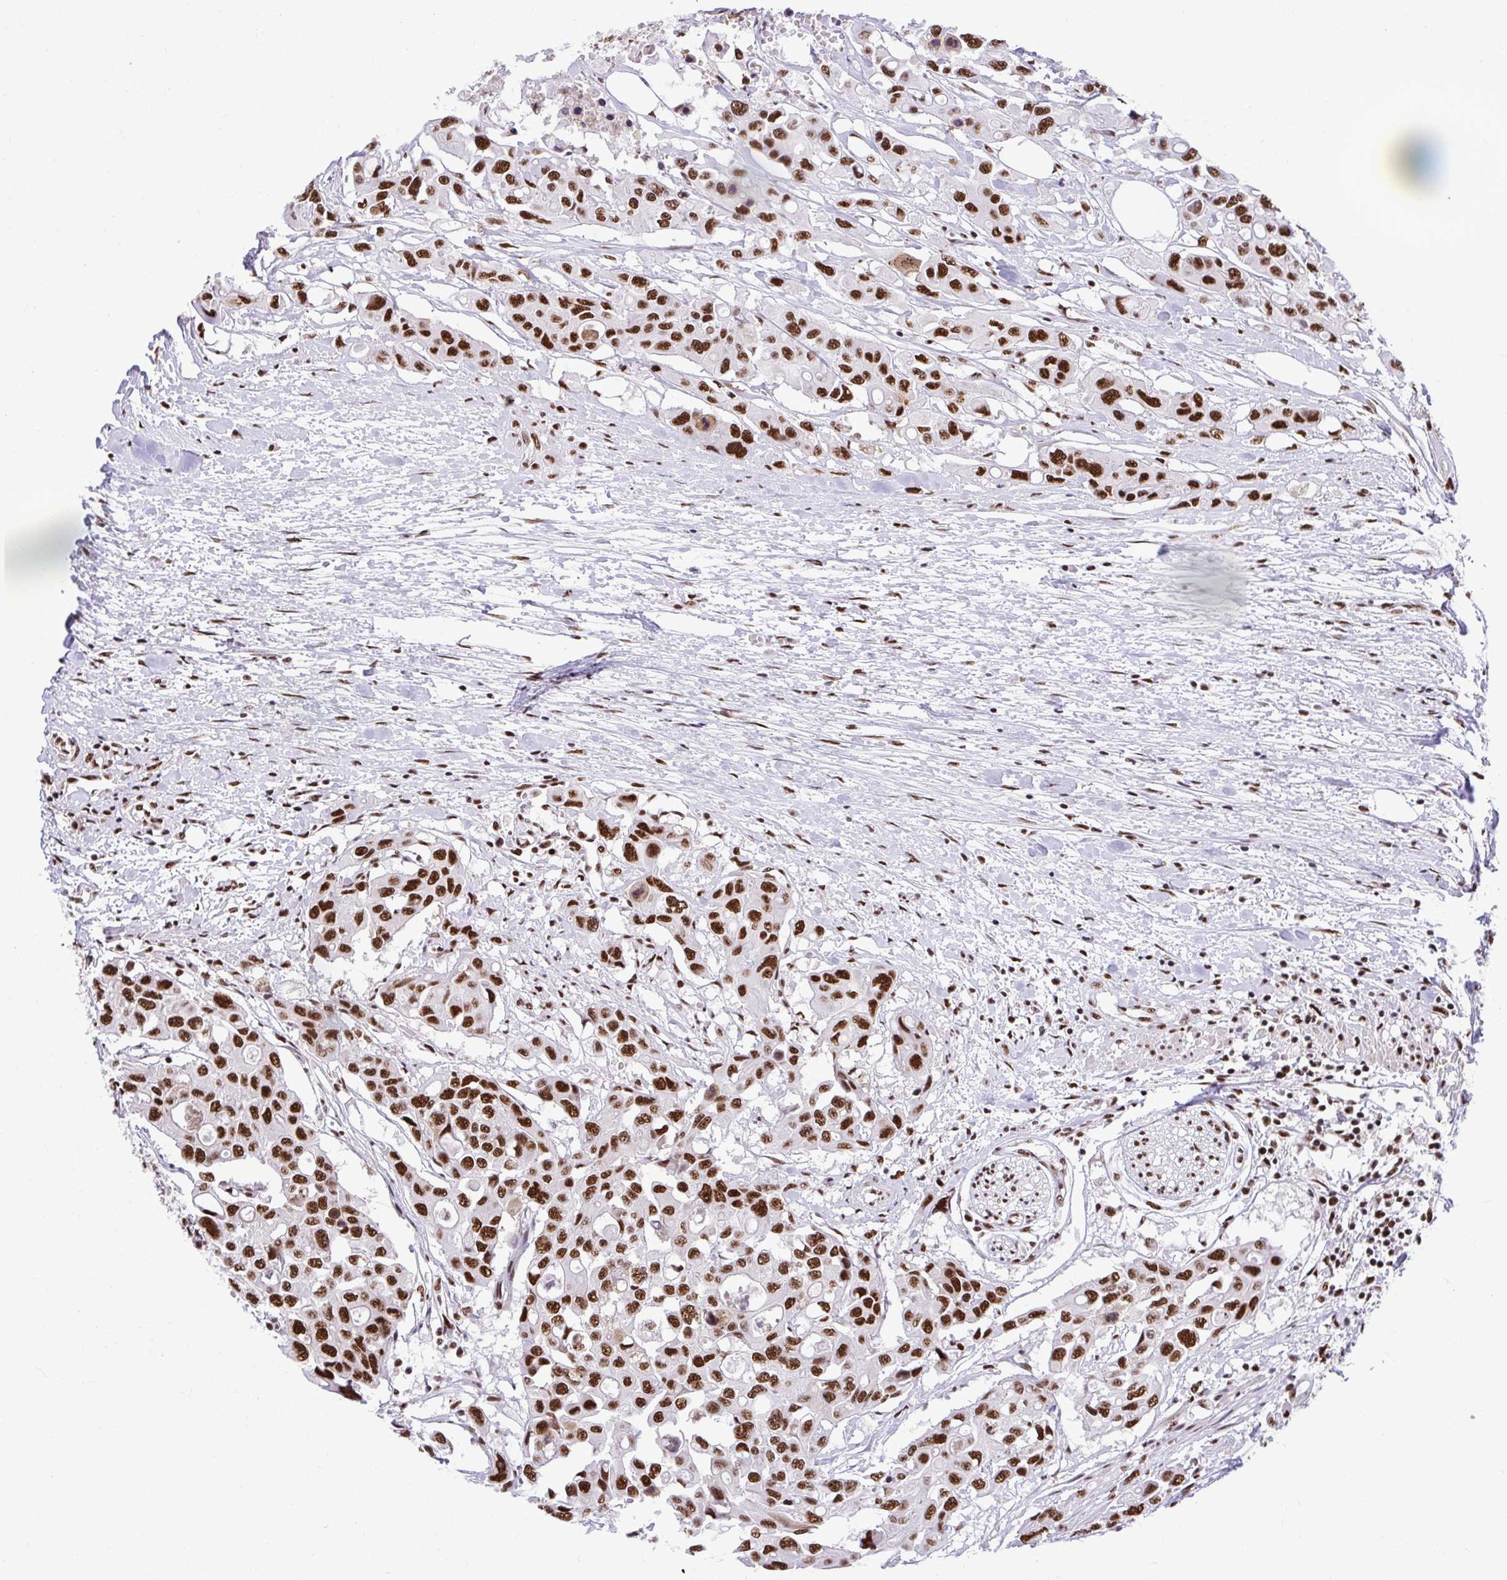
{"staining": {"intensity": "strong", "quantity": ">75%", "location": "nuclear"}, "tissue": "colorectal cancer", "cell_type": "Tumor cells", "image_type": "cancer", "snomed": [{"axis": "morphology", "description": "Adenocarcinoma, NOS"}, {"axis": "topography", "description": "Colon"}], "caption": "A micrograph showing strong nuclear expression in about >75% of tumor cells in colorectal cancer, as visualized by brown immunohistochemical staining.", "gene": "PRPF19", "patient": {"sex": "male", "age": 77}}